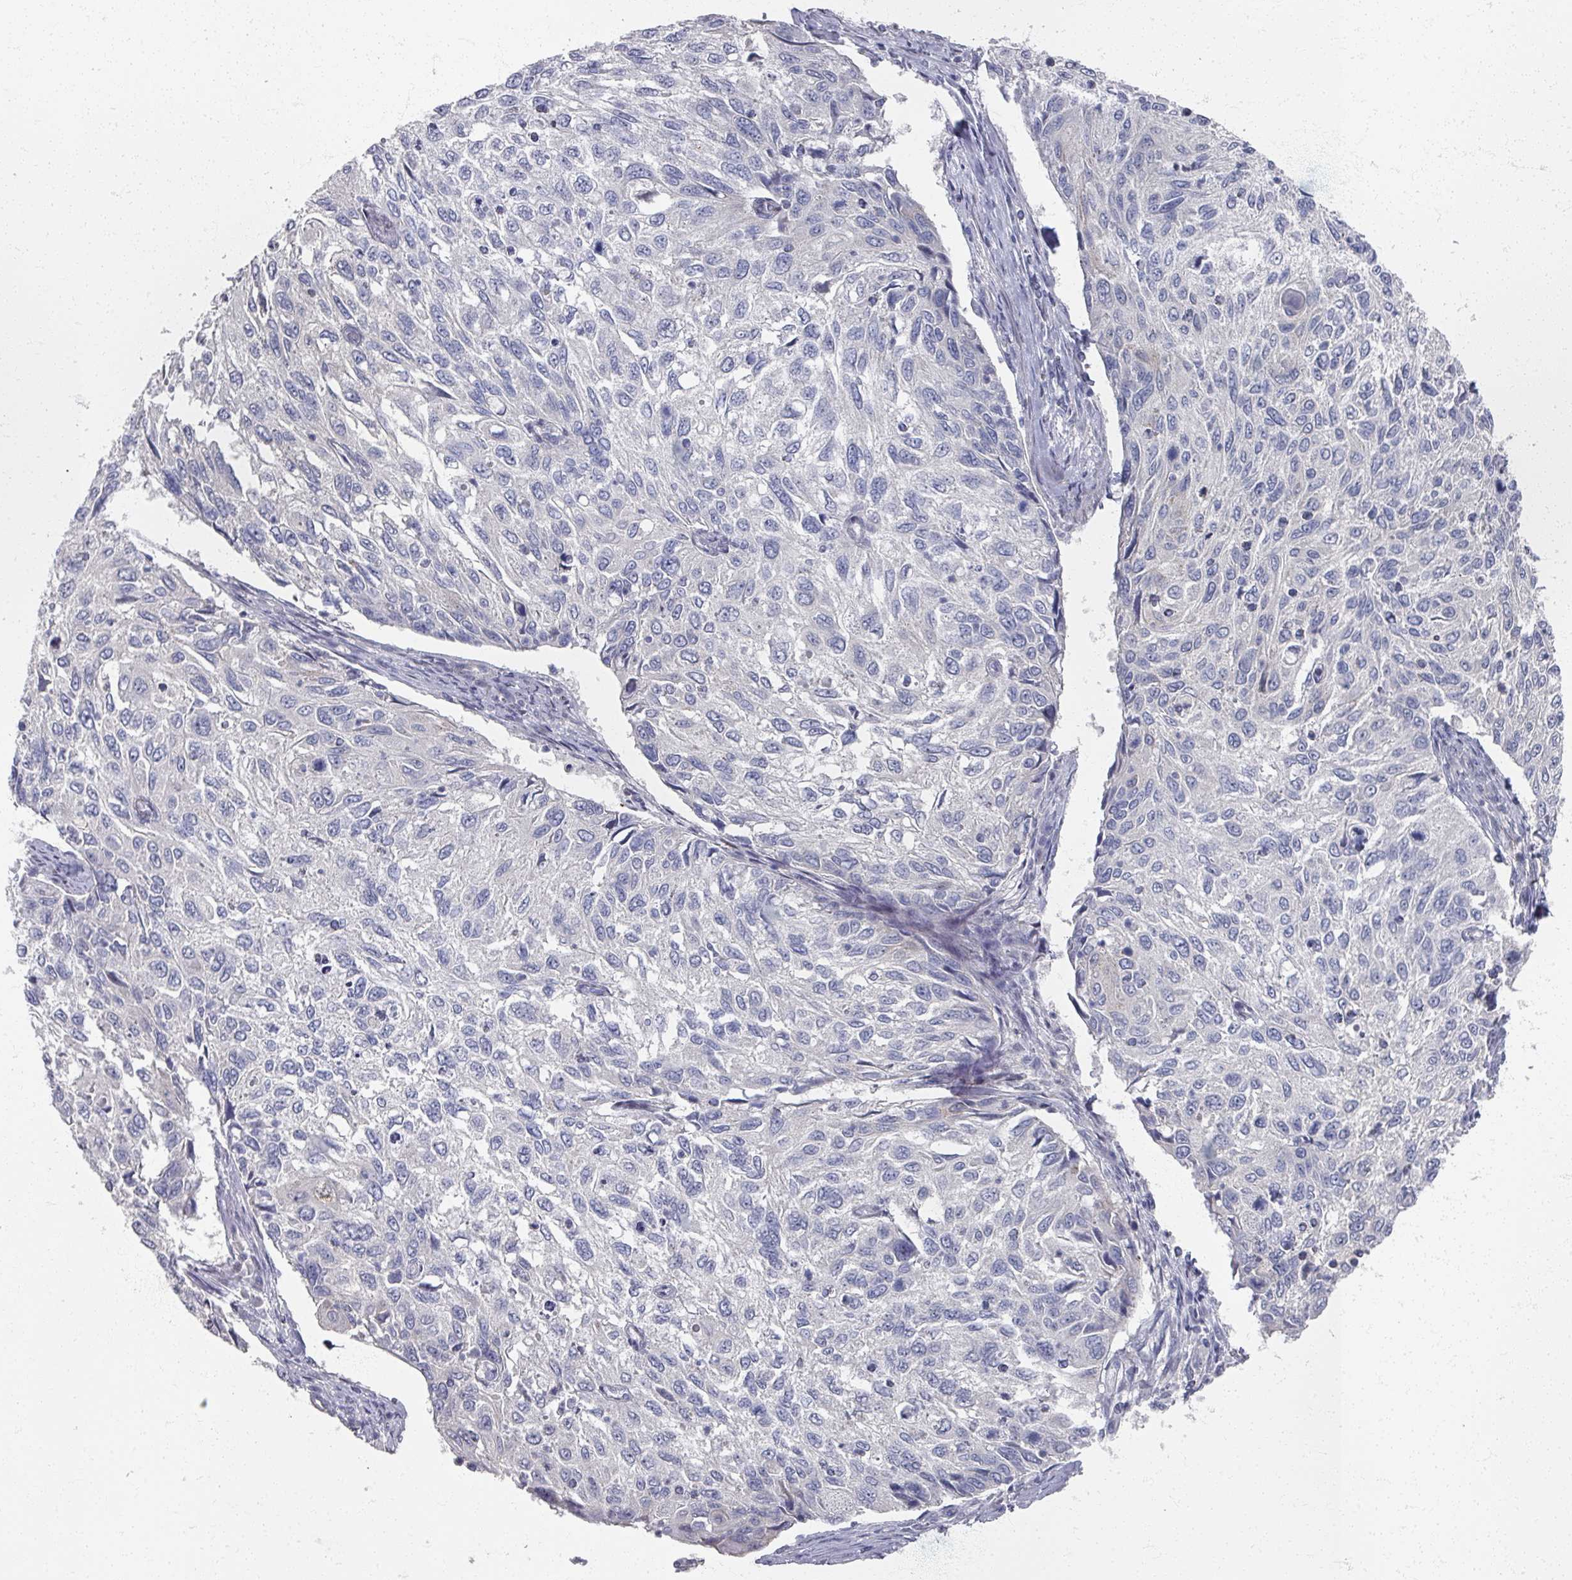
{"staining": {"intensity": "negative", "quantity": "none", "location": "none"}, "tissue": "cervical cancer", "cell_type": "Tumor cells", "image_type": "cancer", "snomed": [{"axis": "morphology", "description": "Squamous cell carcinoma, NOS"}, {"axis": "topography", "description": "Cervix"}], "caption": "Human squamous cell carcinoma (cervical) stained for a protein using immunohistochemistry exhibits no staining in tumor cells.", "gene": "TTYH3", "patient": {"sex": "female", "age": 70}}